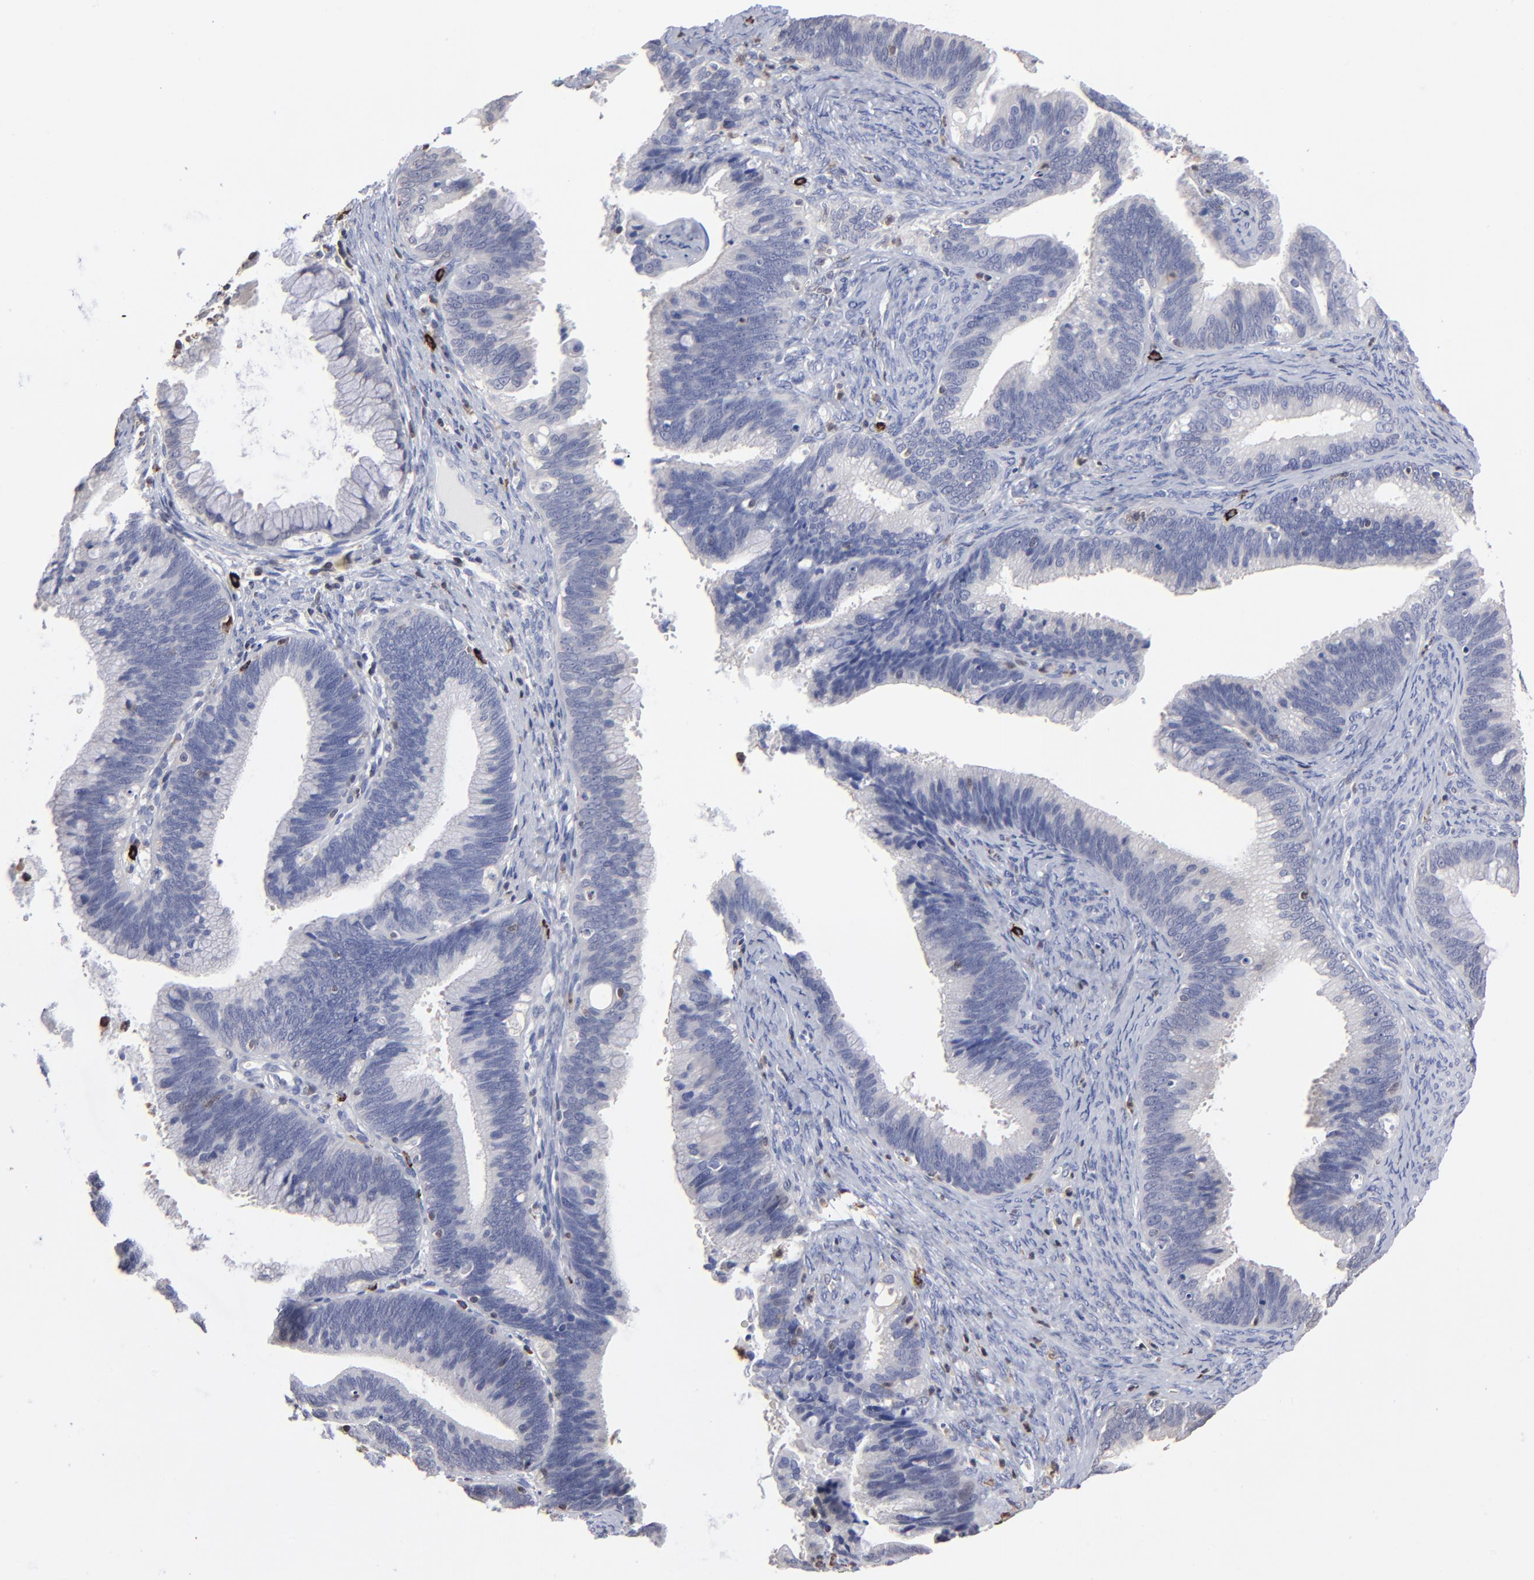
{"staining": {"intensity": "negative", "quantity": "none", "location": "none"}, "tissue": "cervical cancer", "cell_type": "Tumor cells", "image_type": "cancer", "snomed": [{"axis": "morphology", "description": "Adenocarcinoma, NOS"}, {"axis": "topography", "description": "Cervix"}], "caption": "Immunohistochemistry histopathology image of cervical cancer stained for a protein (brown), which shows no expression in tumor cells.", "gene": "TBXT", "patient": {"sex": "female", "age": 47}}